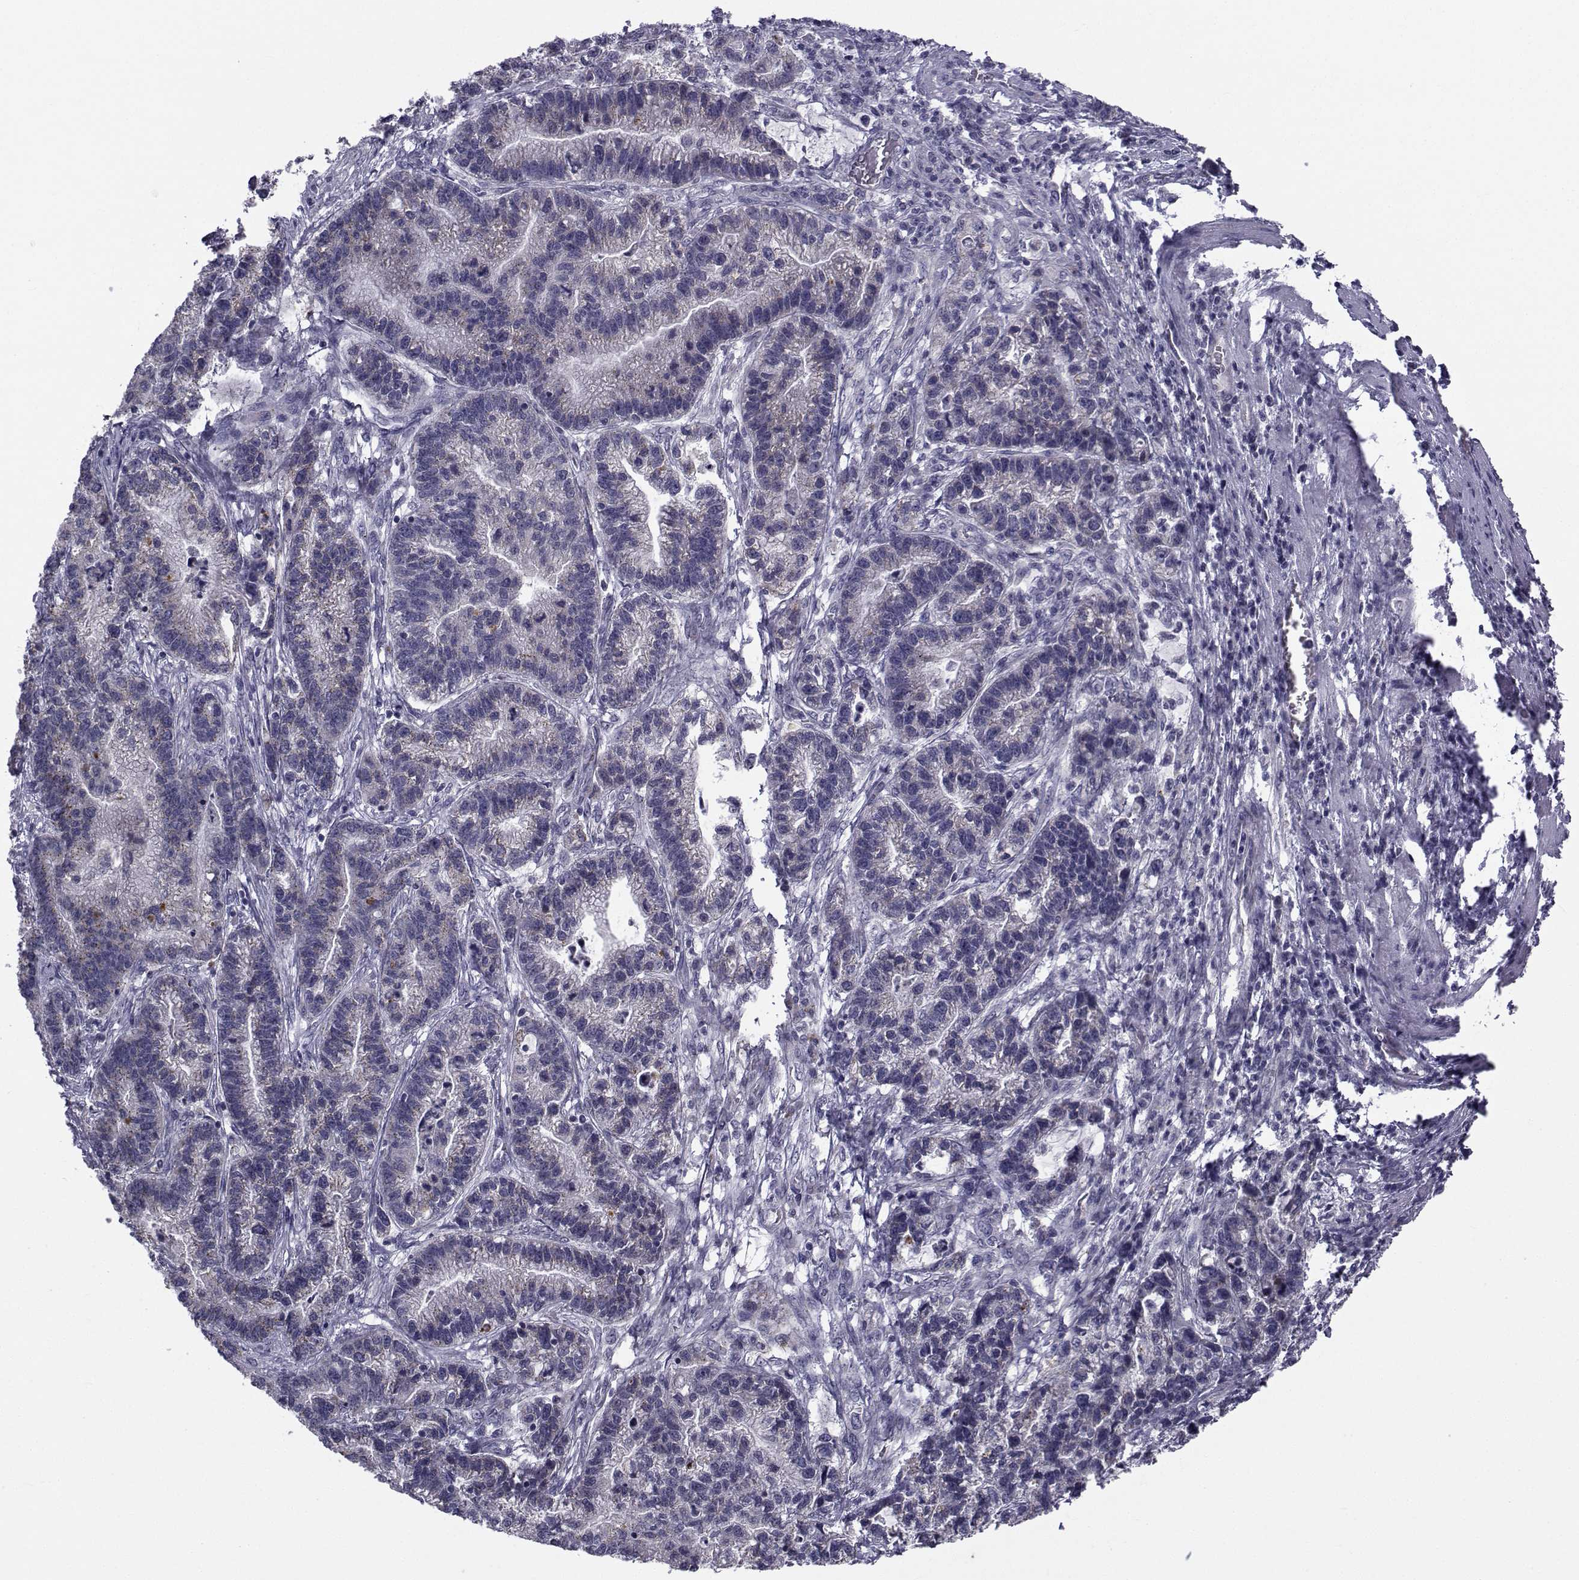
{"staining": {"intensity": "weak", "quantity": "25%-75%", "location": "cytoplasmic/membranous"}, "tissue": "stomach cancer", "cell_type": "Tumor cells", "image_type": "cancer", "snomed": [{"axis": "morphology", "description": "Adenocarcinoma, NOS"}, {"axis": "topography", "description": "Stomach"}], "caption": "The immunohistochemical stain highlights weak cytoplasmic/membranous staining in tumor cells of stomach cancer tissue.", "gene": "ANGPT1", "patient": {"sex": "male", "age": 83}}